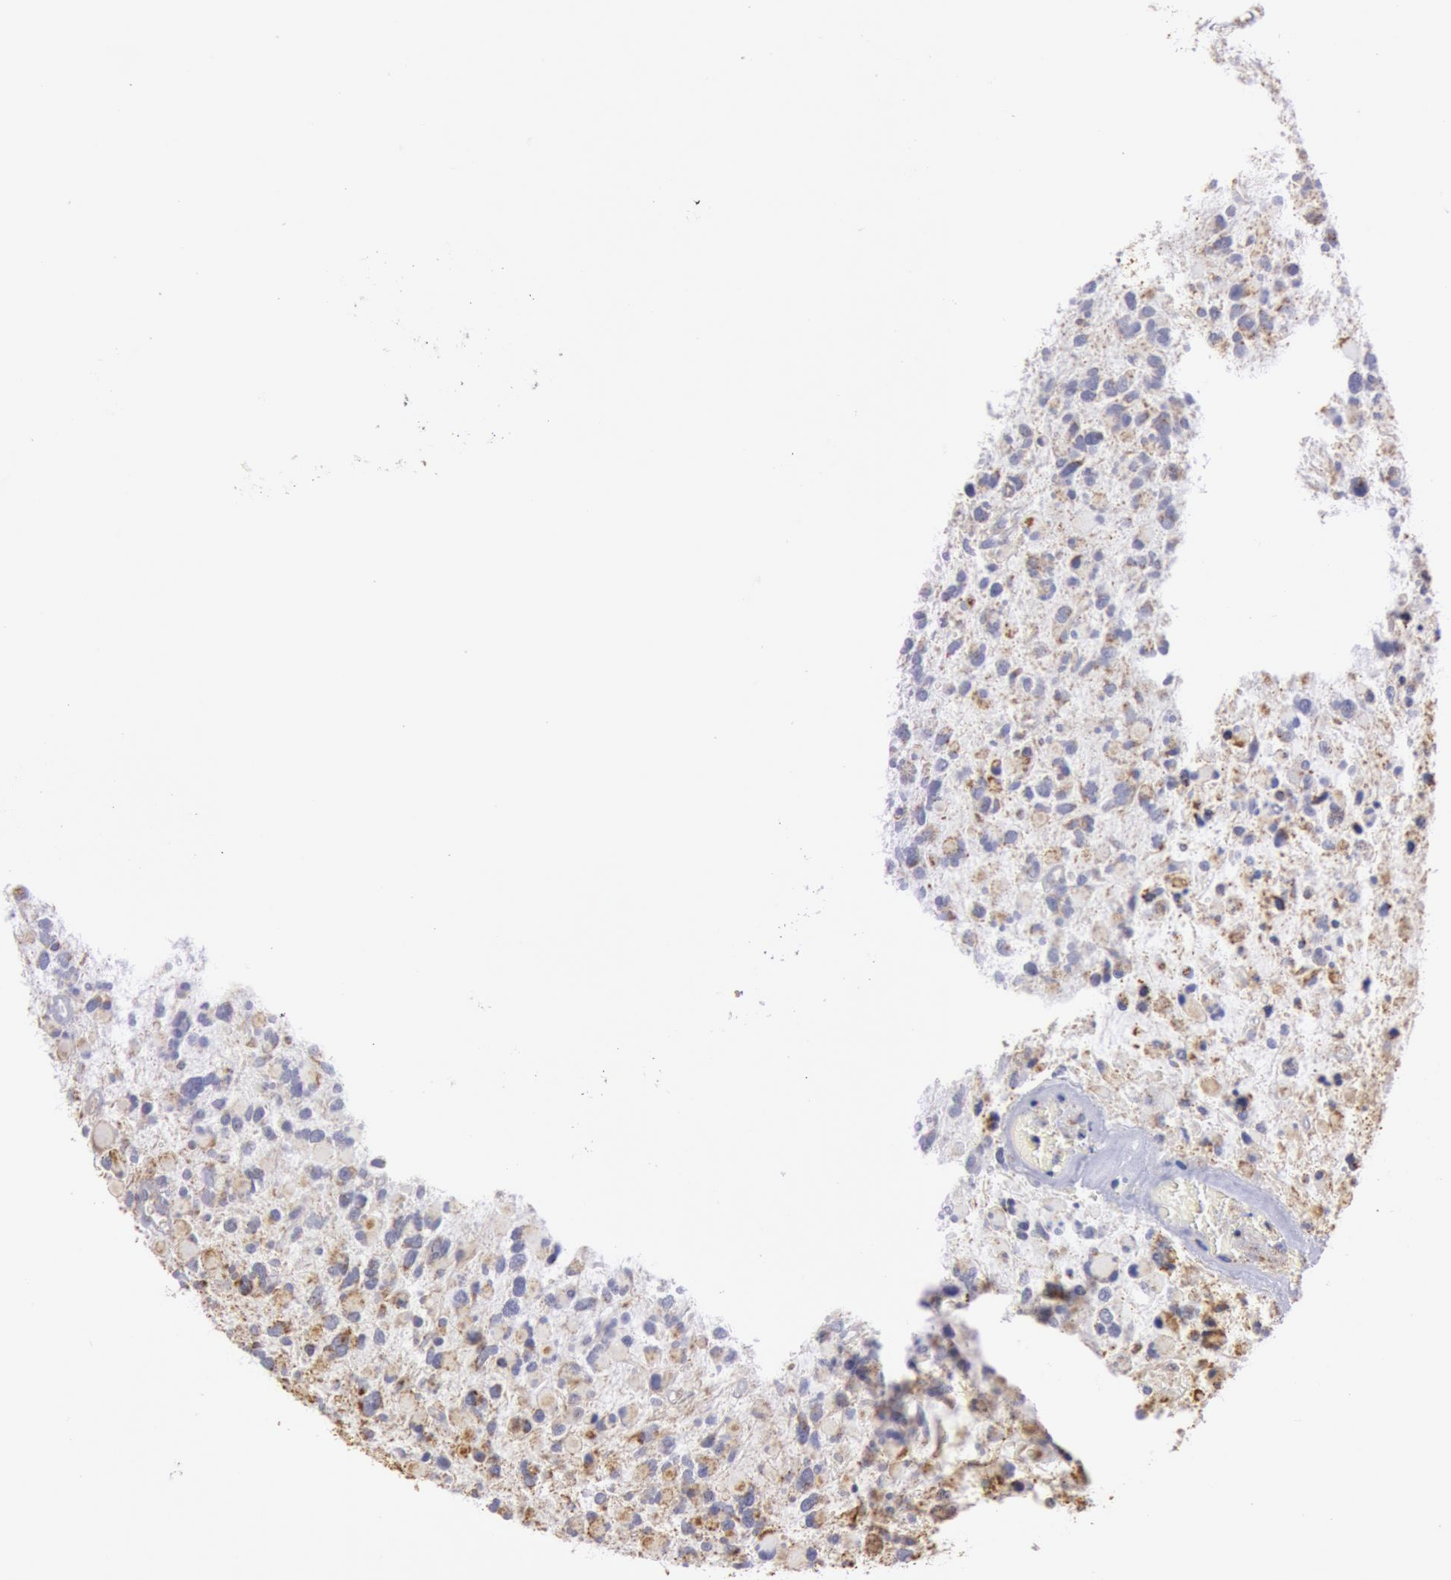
{"staining": {"intensity": "moderate", "quantity": "<25%", "location": "cytoplasmic/membranous"}, "tissue": "glioma", "cell_type": "Tumor cells", "image_type": "cancer", "snomed": [{"axis": "morphology", "description": "Glioma, malignant, High grade"}, {"axis": "topography", "description": "Brain"}], "caption": "Human glioma stained with a protein marker shows moderate staining in tumor cells.", "gene": "CYC1", "patient": {"sex": "female", "age": 37}}